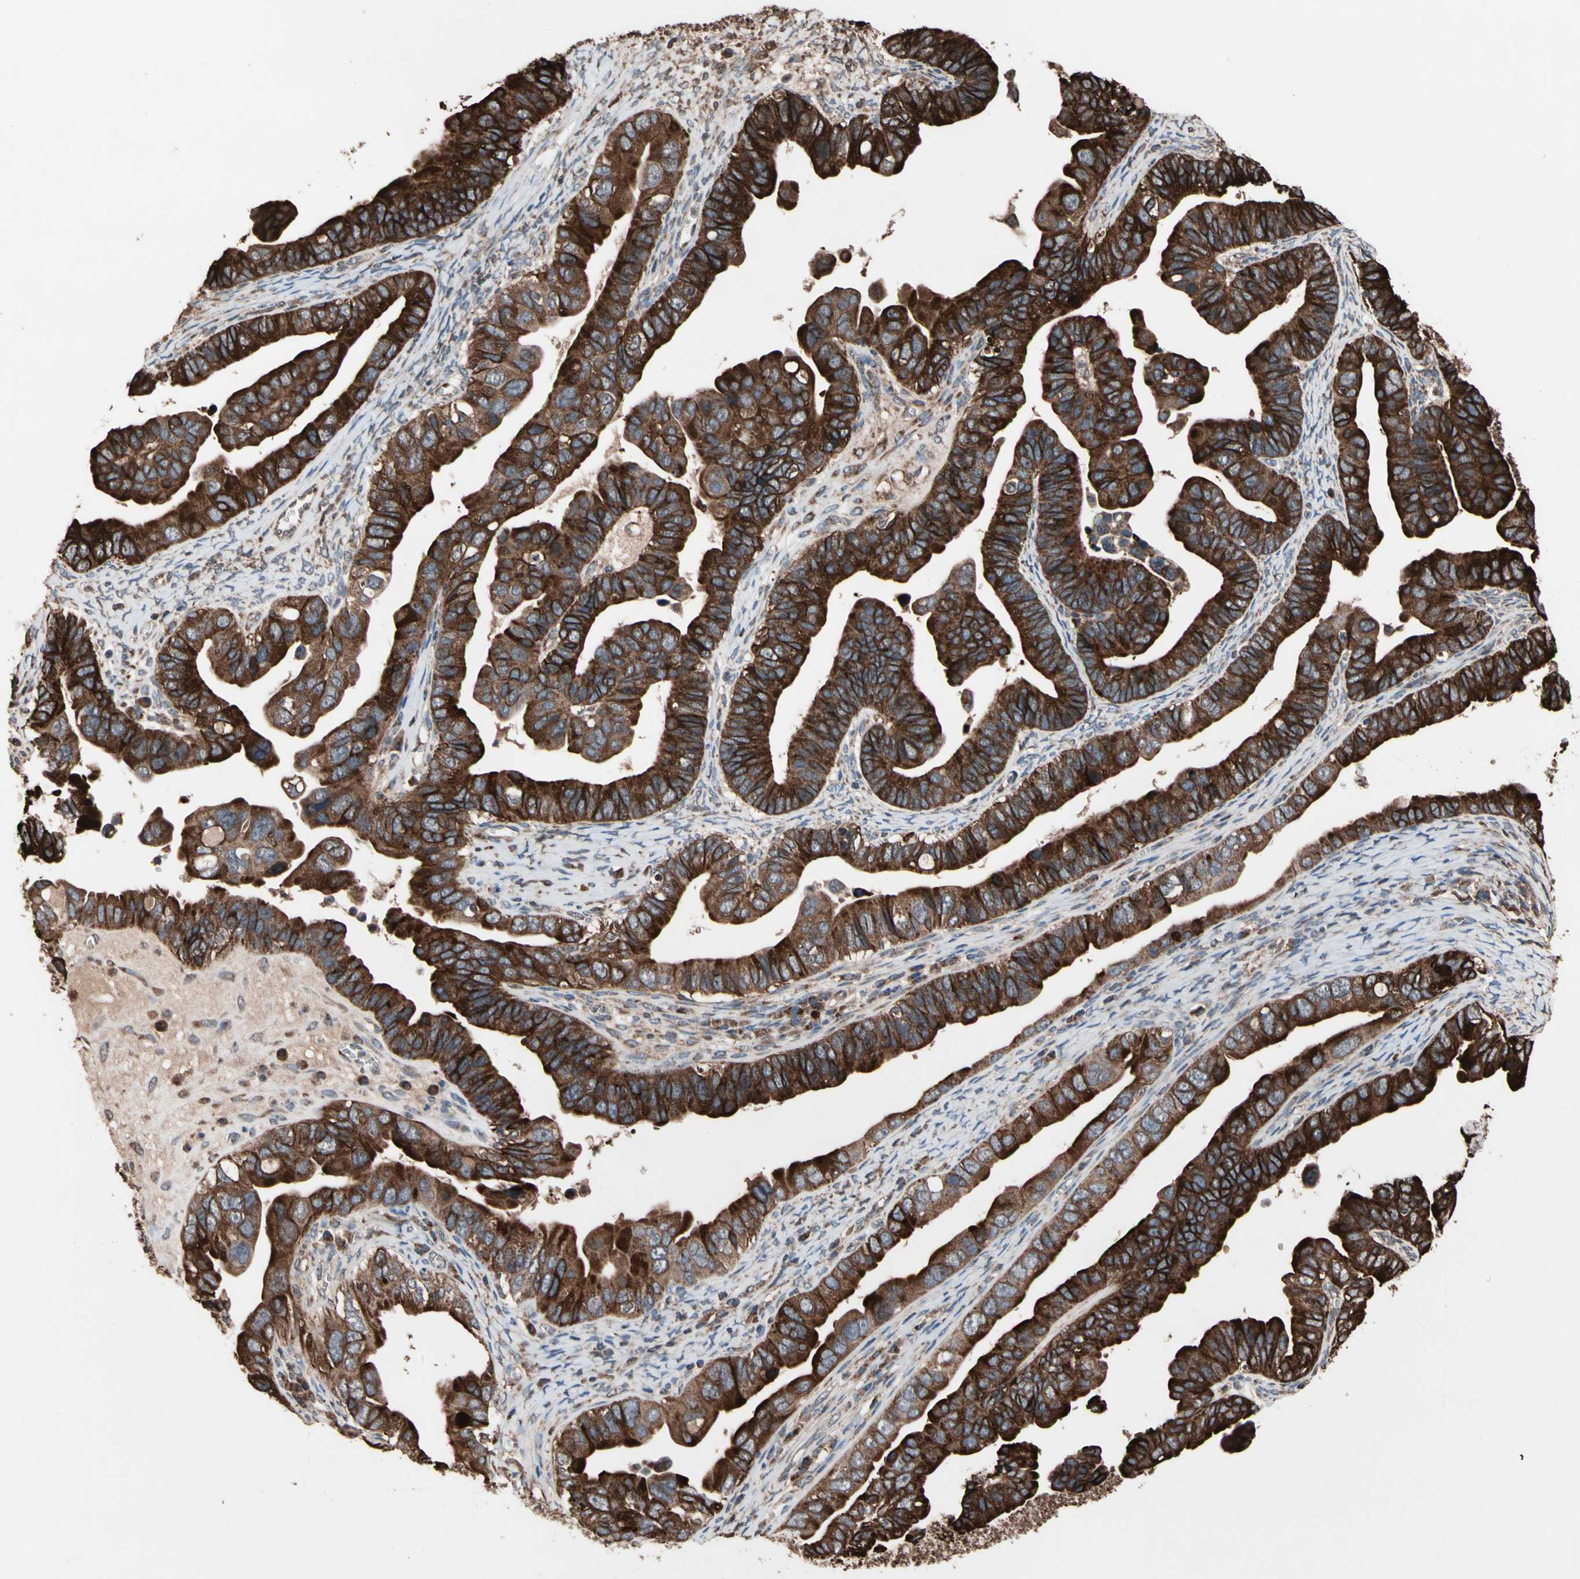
{"staining": {"intensity": "strong", "quantity": ">75%", "location": "cytoplasmic/membranous"}, "tissue": "ovarian cancer", "cell_type": "Tumor cells", "image_type": "cancer", "snomed": [{"axis": "morphology", "description": "Cystadenocarcinoma, serous, NOS"}, {"axis": "topography", "description": "Ovary"}], "caption": "Immunohistochemical staining of ovarian serous cystadenocarcinoma exhibits strong cytoplasmic/membranous protein expression in approximately >75% of tumor cells.", "gene": "MRPL2", "patient": {"sex": "female", "age": 56}}